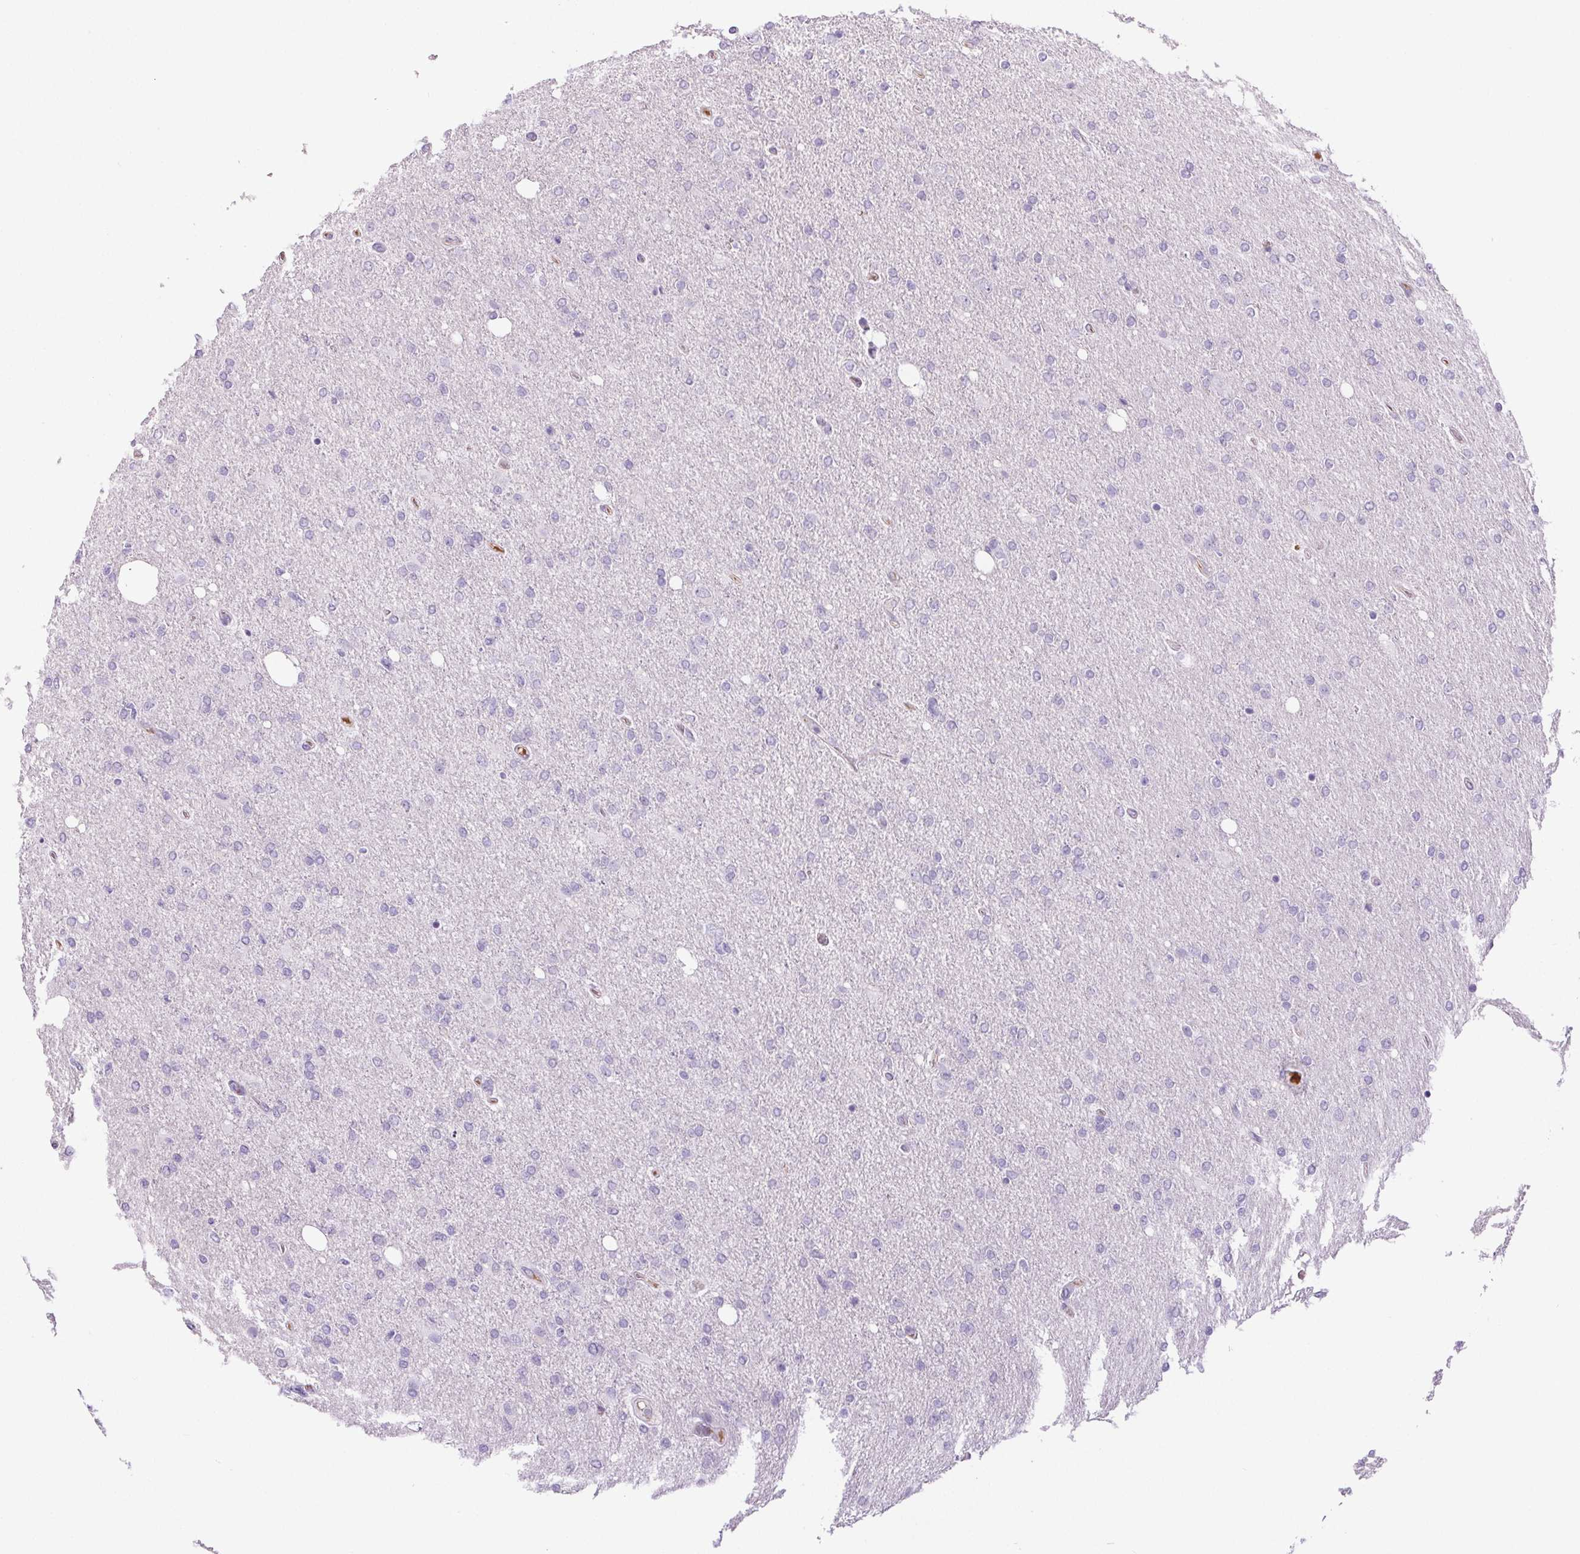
{"staining": {"intensity": "negative", "quantity": "none", "location": "none"}, "tissue": "glioma", "cell_type": "Tumor cells", "image_type": "cancer", "snomed": [{"axis": "morphology", "description": "Glioma, malignant, High grade"}, {"axis": "topography", "description": "Cerebral cortex"}], "caption": "An IHC micrograph of malignant glioma (high-grade) is shown. There is no staining in tumor cells of malignant glioma (high-grade).", "gene": "CD5L", "patient": {"sex": "male", "age": 70}}